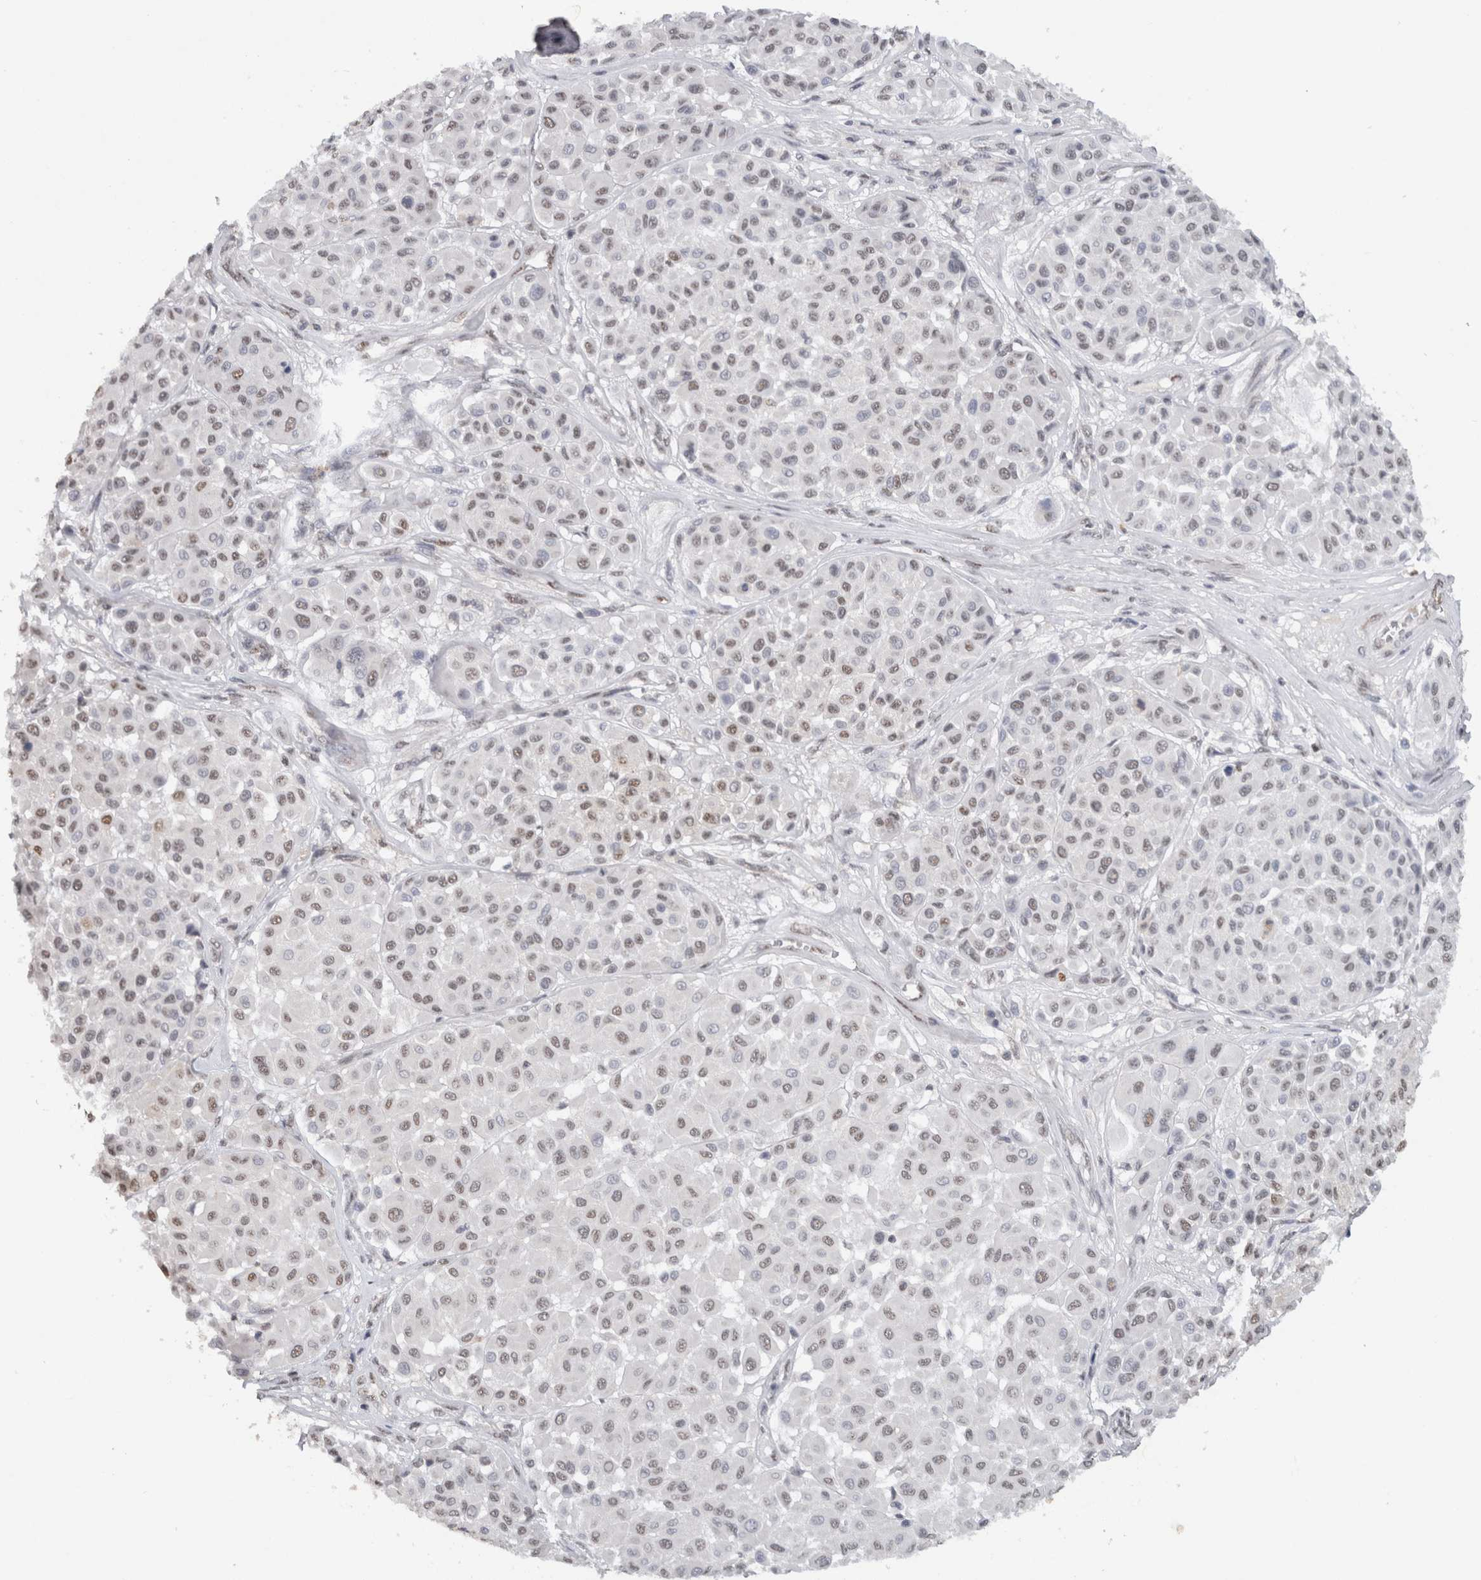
{"staining": {"intensity": "negative", "quantity": "none", "location": "none"}, "tissue": "melanoma", "cell_type": "Tumor cells", "image_type": "cancer", "snomed": [{"axis": "morphology", "description": "Malignant melanoma, Metastatic site"}, {"axis": "topography", "description": "Soft tissue"}], "caption": "This is a image of immunohistochemistry staining of melanoma, which shows no positivity in tumor cells.", "gene": "RPS6KA2", "patient": {"sex": "male", "age": 41}}